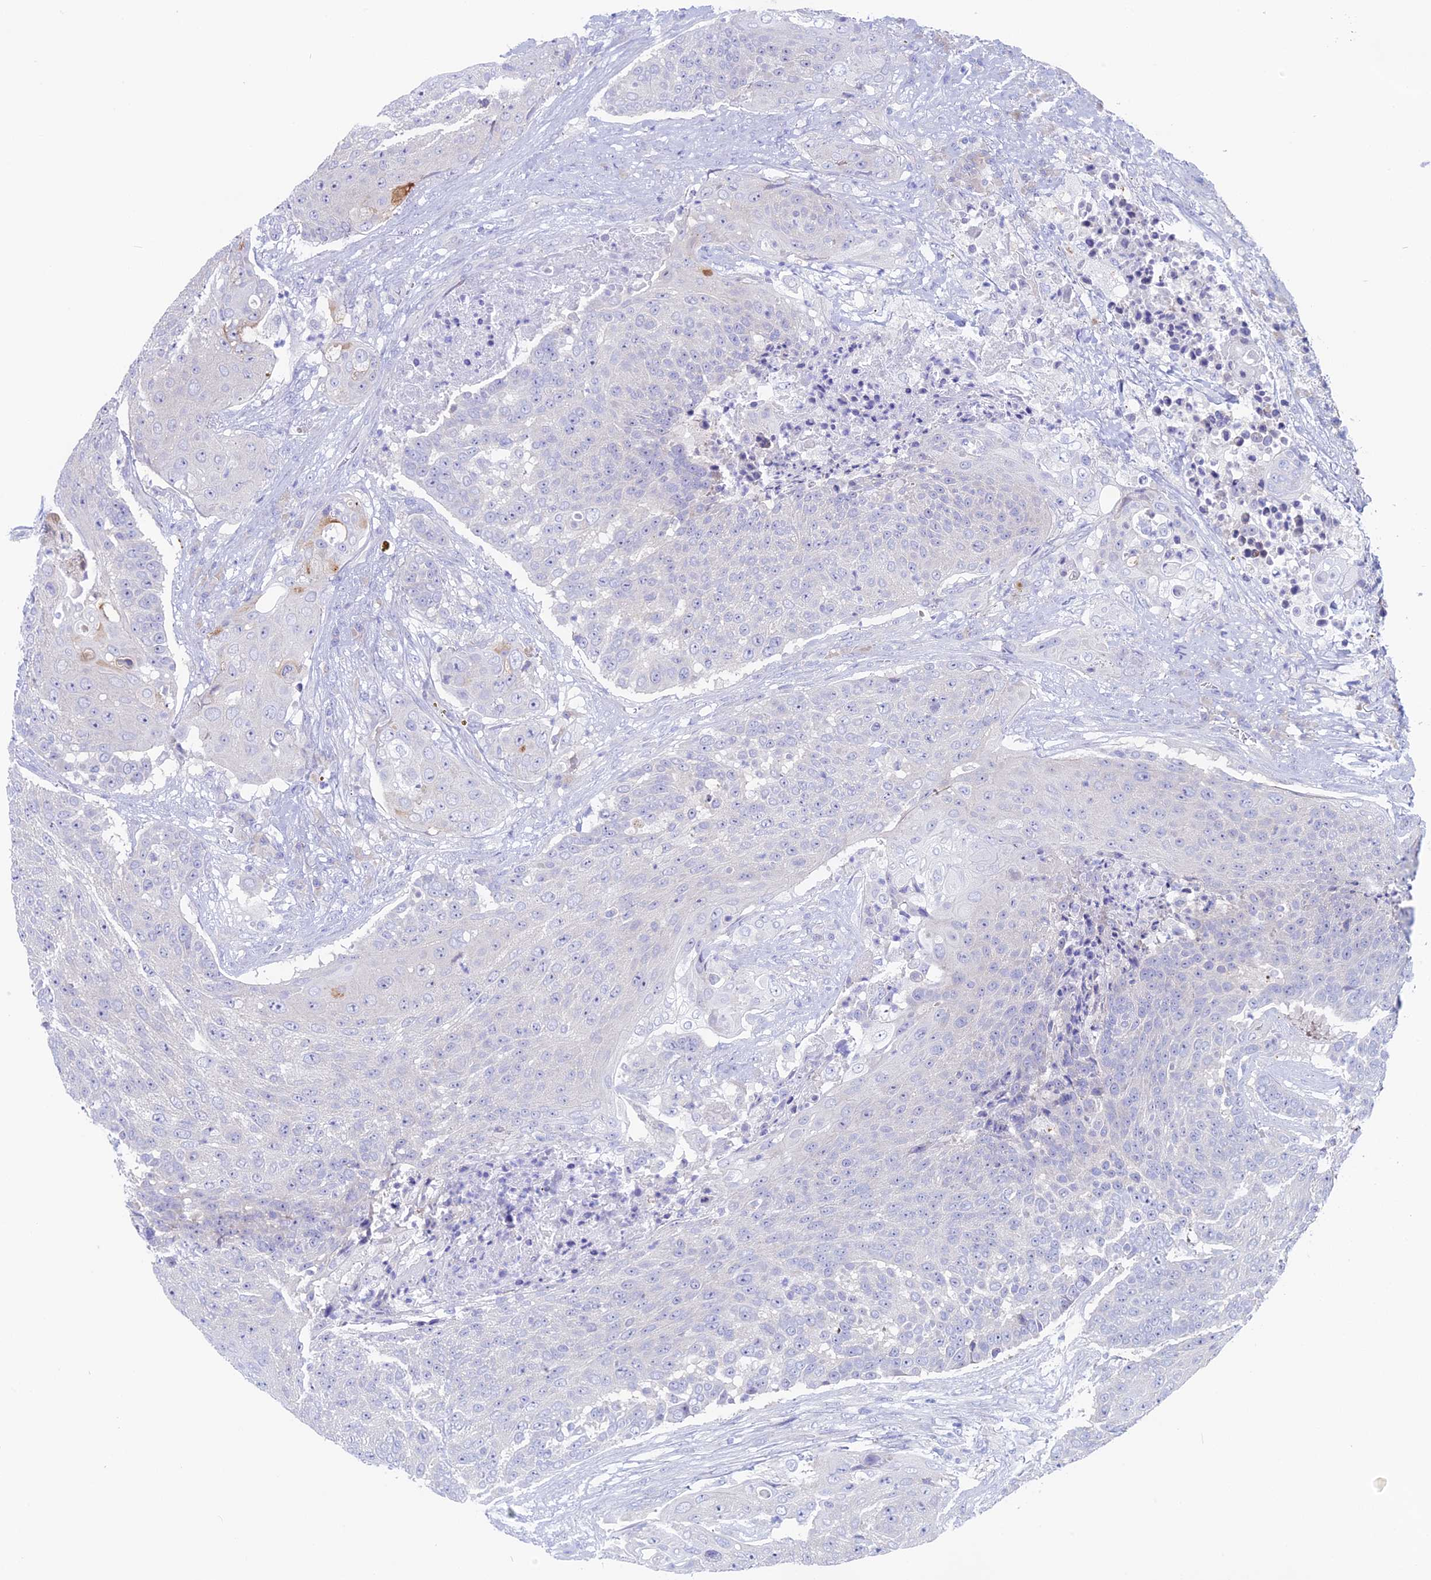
{"staining": {"intensity": "negative", "quantity": "none", "location": "none"}, "tissue": "urothelial cancer", "cell_type": "Tumor cells", "image_type": "cancer", "snomed": [{"axis": "morphology", "description": "Urothelial carcinoma, High grade"}, {"axis": "topography", "description": "Urinary bladder"}], "caption": "This is an IHC histopathology image of human high-grade urothelial carcinoma. There is no positivity in tumor cells.", "gene": "TENT4B", "patient": {"sex": "female", "age": 63}}